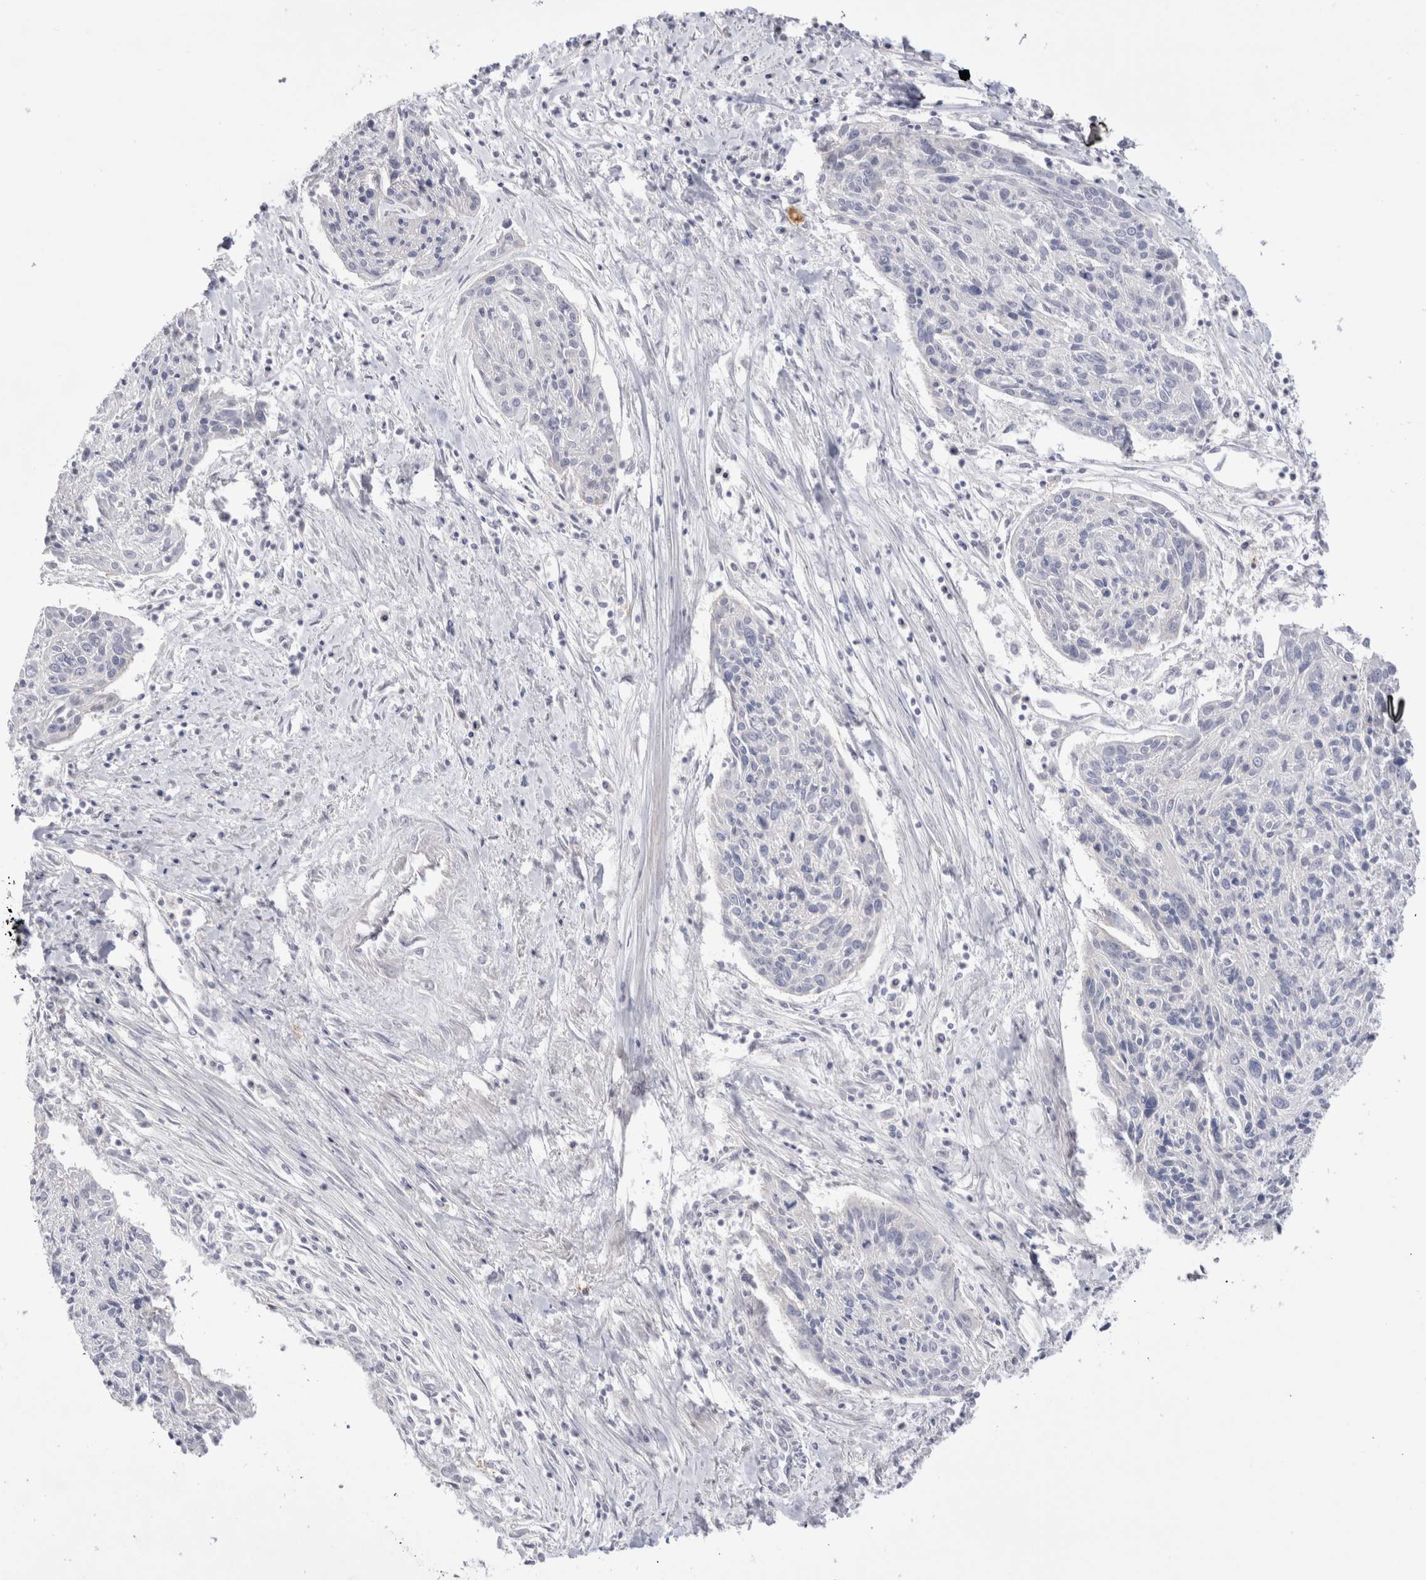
{"staining": {"intensity": "negative", "quantity": "none", "location": "none"}, "tissue": "cervical cancer", "cell_type": "Tumor cells", "image_type": "cancer", "snomed": [{"axis": "morphology", "description": "Squamous cell carcinoma, NOS"}, {"axis": "topography", "description": "Cervix"}], "caption": "Tumor cells are negative for brown protein staining in cervical cancer. (DAB (3,3'-diaminobenzidine) immunohistochemistry, high magnification).", "gene": "SPINK2", "patient": {"sex": "female", "age": 51}}